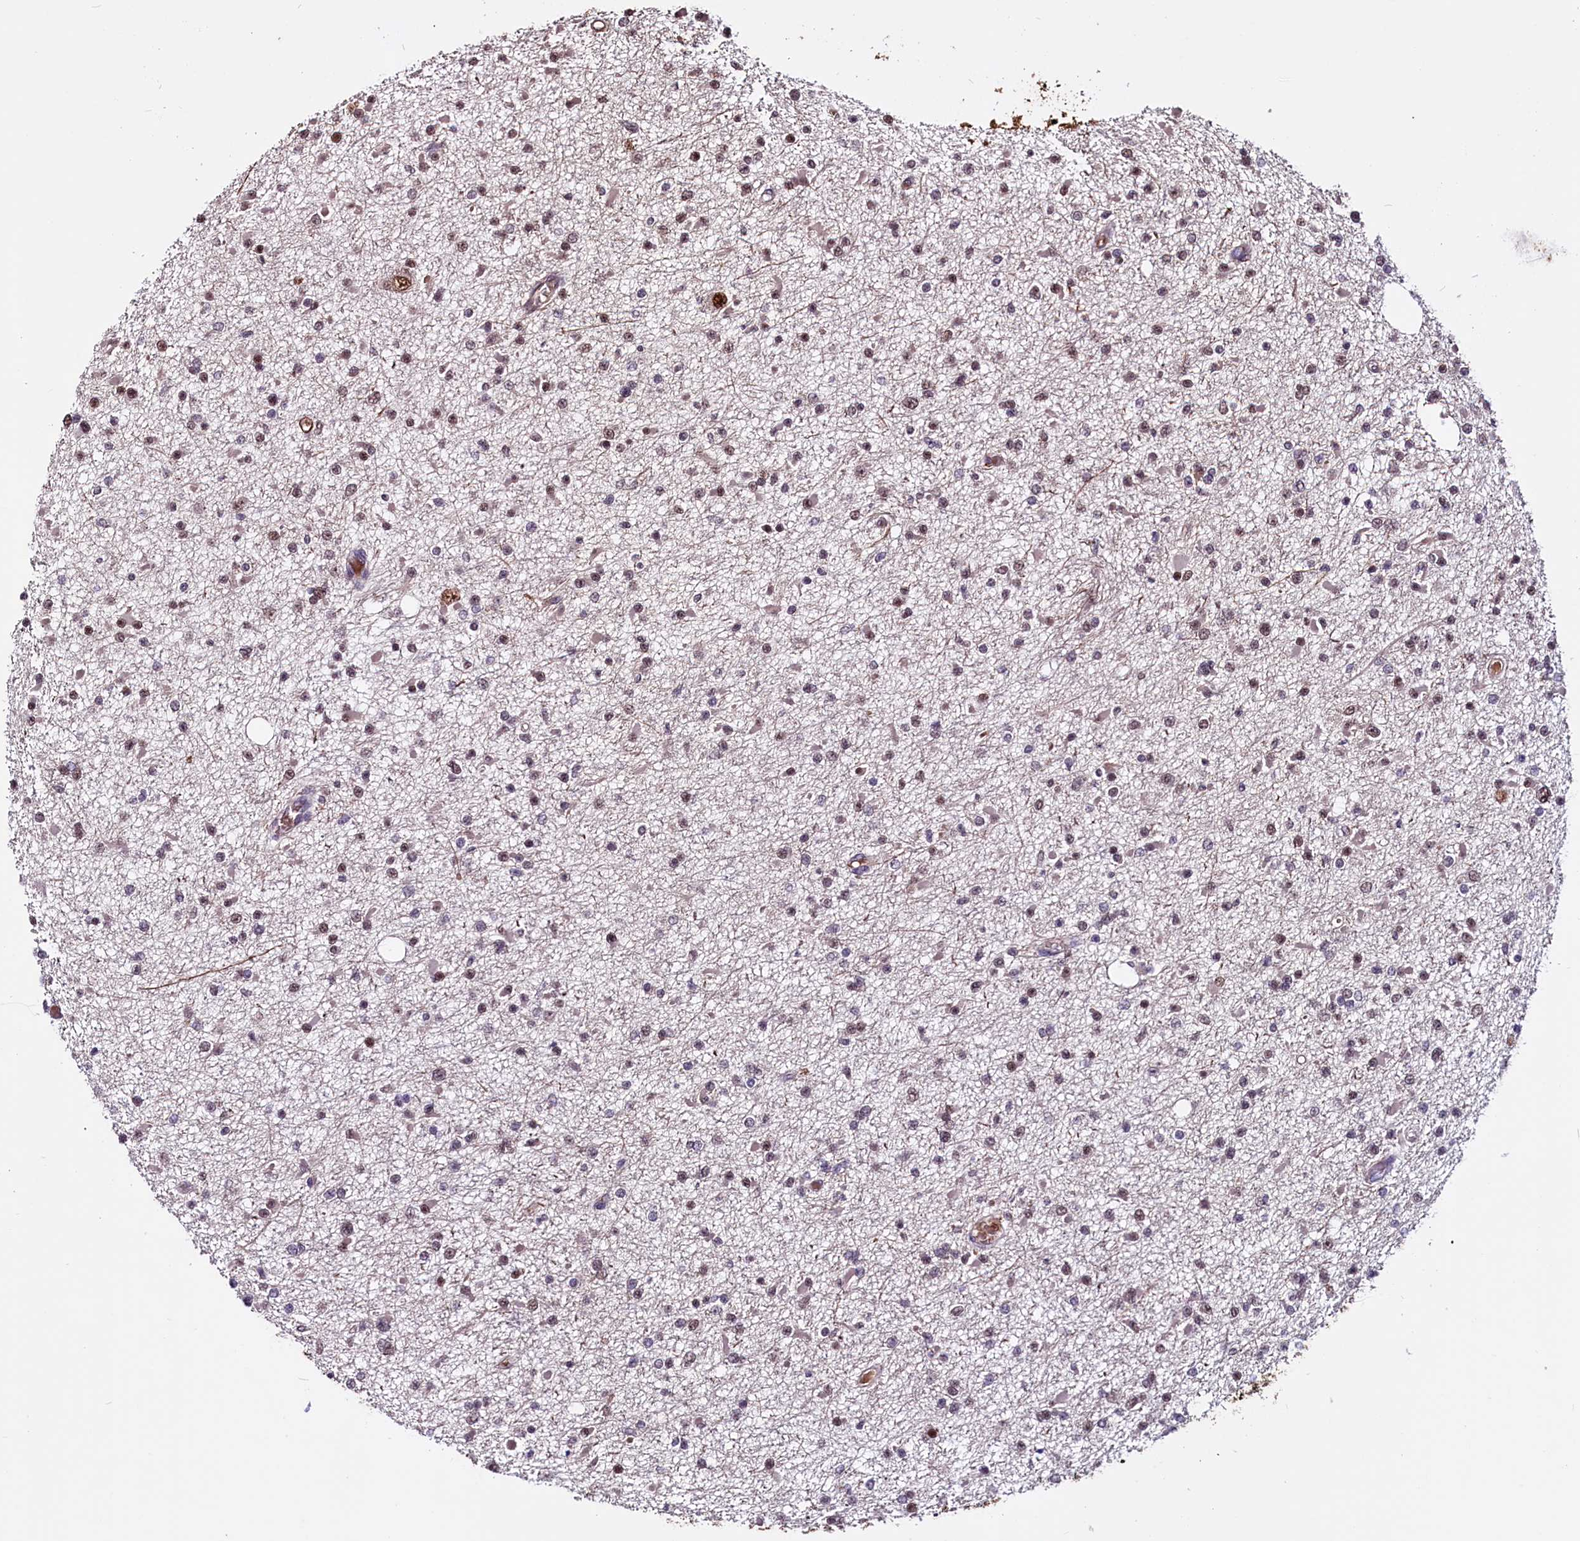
{"staining": {"intensity": "weak", "quantity": "25%-75%", "location": "nuclear"}, "tissue": "glioma", "cell_type": "Tumor cells", "image_type": "cancer", "snomed": [{"axis": "morphology", "description": "Glioma, malignant, Low grade"}, {"axis": "topography", "description": "Brain"}], "caption": "Human glioma stained with a protein marker displays weak staining in tumor cells.", "gene": "RNMT", "patient": {"sex": "female", "age": 22}}